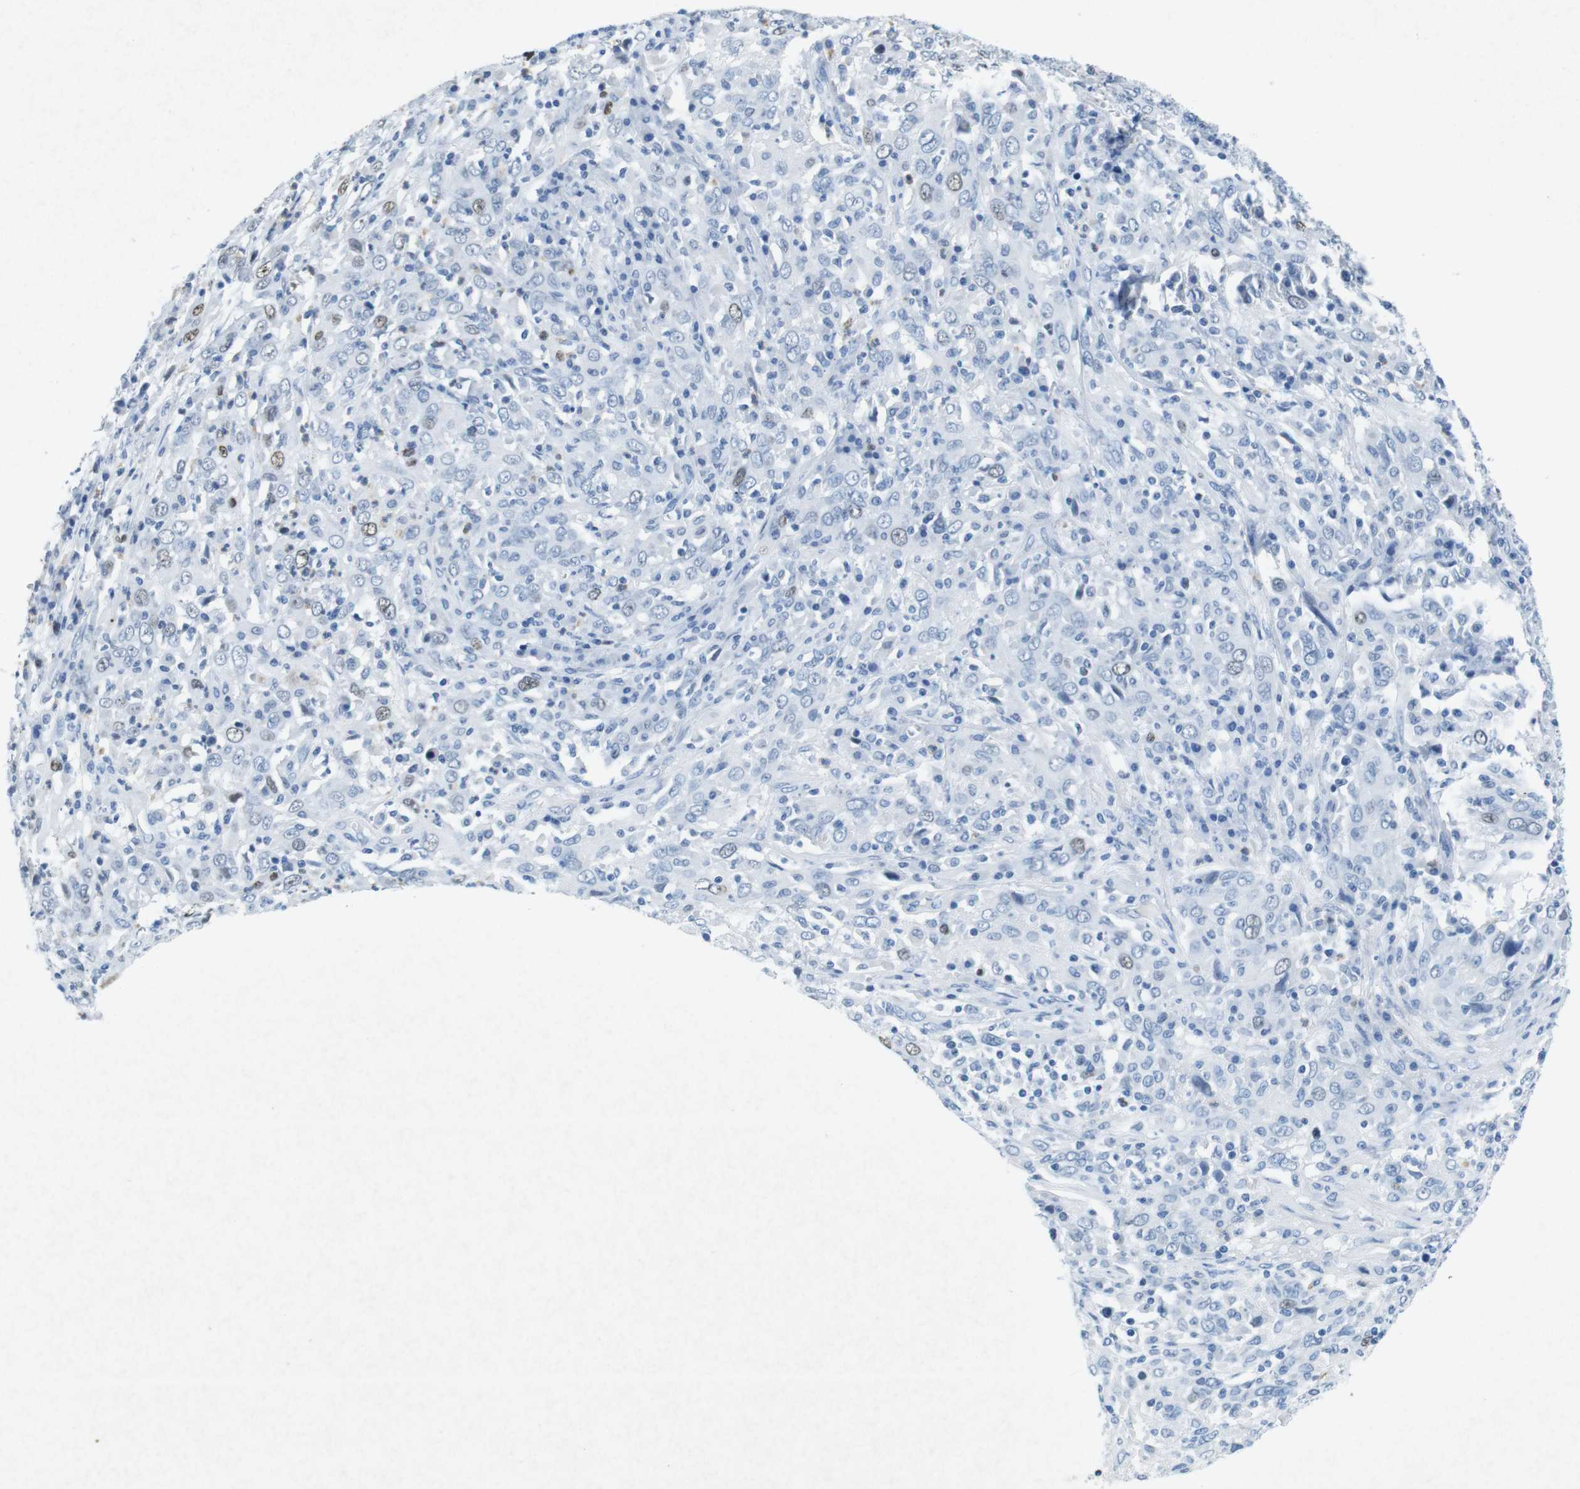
{"staining": {"intensity": "weak", "quantity": "<25%", "location": "nuclear"}, "tissue": "cervical cancer", "cell_type": "Tumor cells", "image_type": "cancer", "snomed": [{"axis": "morphology", "description": "Squamous cell carcinoma, NOS"}, {"axis": "topography", "description": "Cervix"}], "caption": "This is an IHC micrograph of cervical cancer (squamous cell carcinoma). There is no positivity in tumor cells.", "gene": "CTAG1B", "patient": {"sex": "female", "age": 46}}